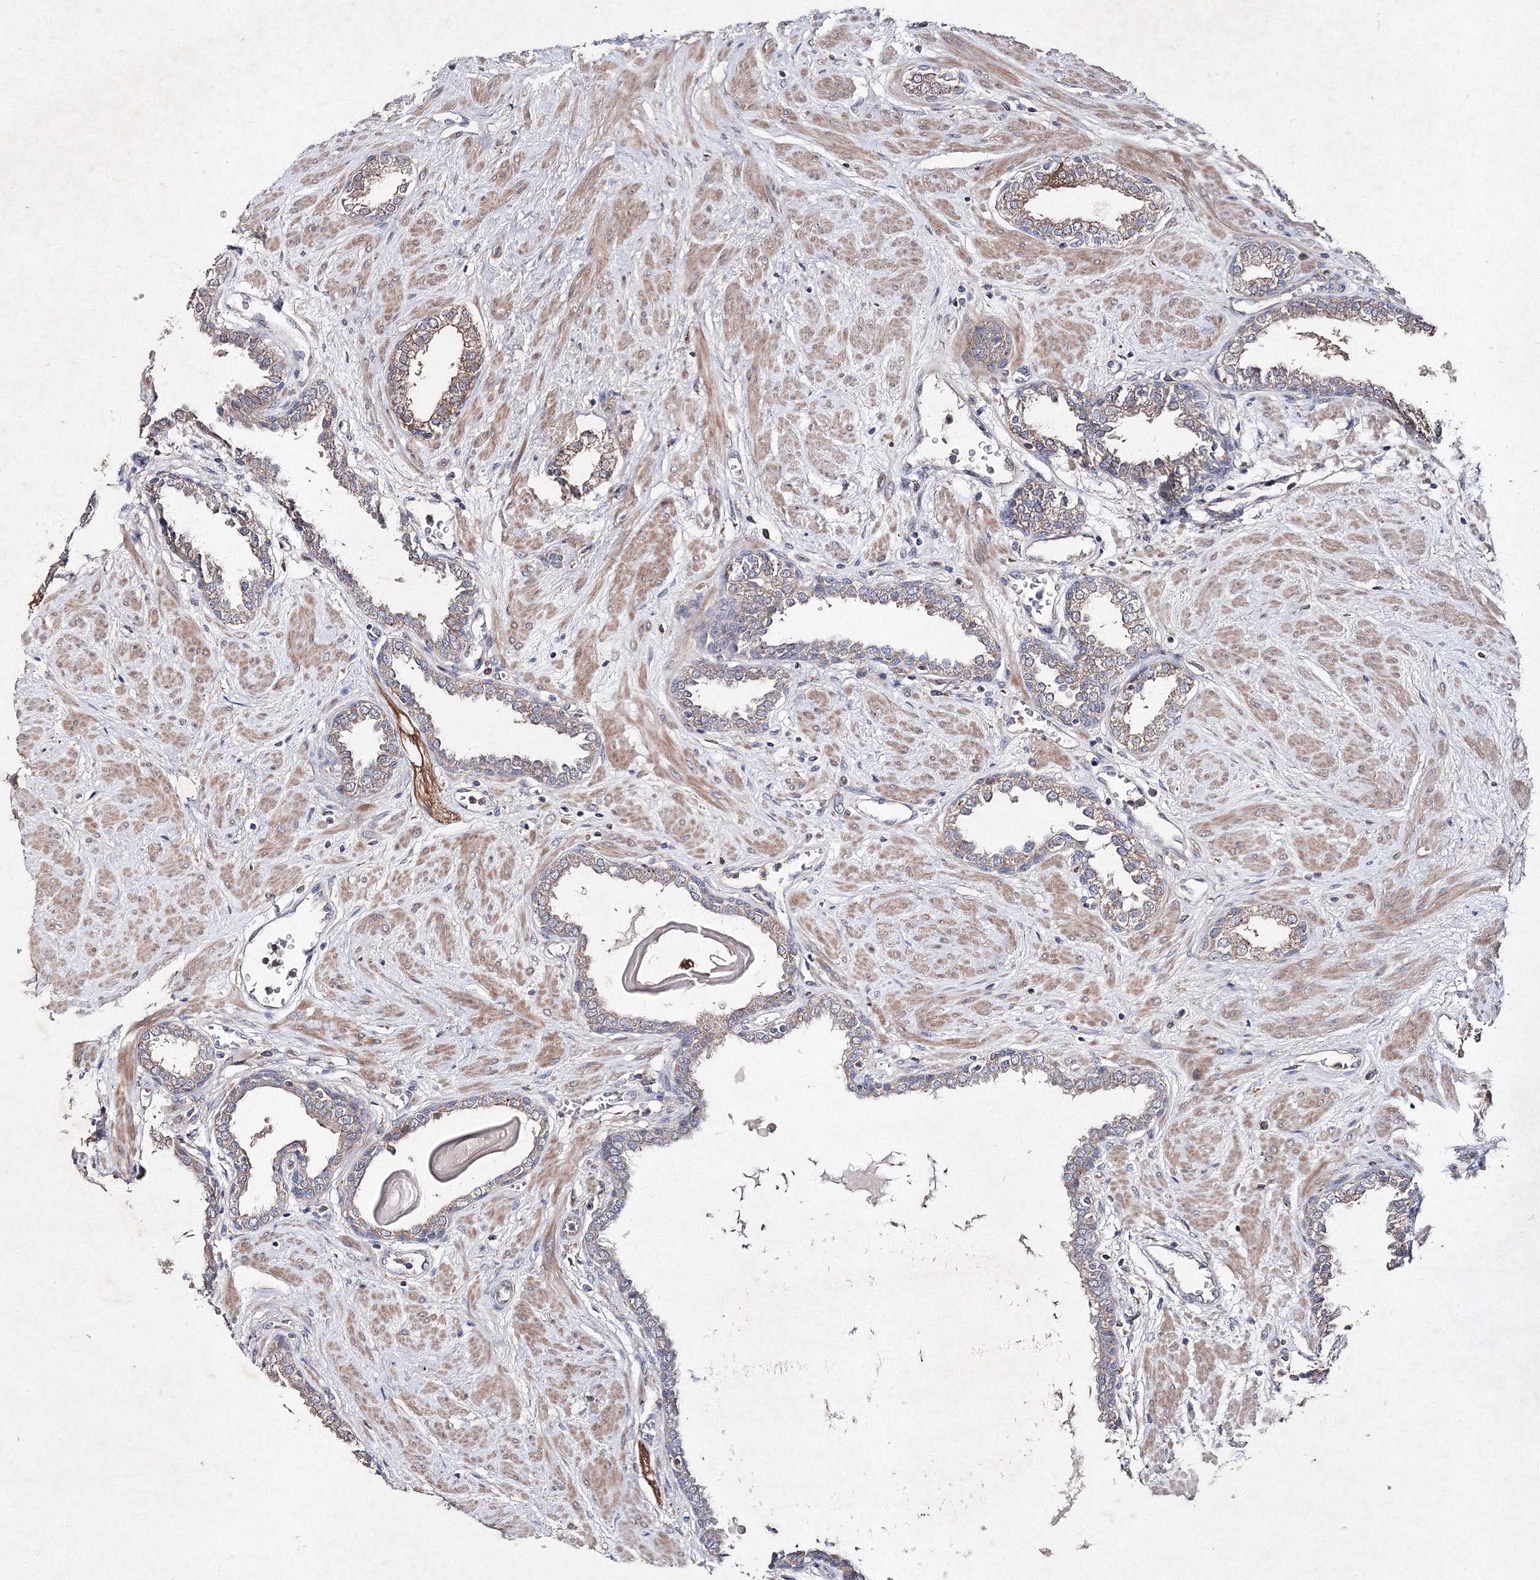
{"staining": {"intensity": "moderate", "quantity": ">75%", "location": "cytoplasmic/membranous"}, "tissue": "prostate", "cell_type": "Glandular cells", "image_type": "normal", "snomed": [{"axis": "morphology", "description": "Normal tissue, NOS"}, {"axis": "topography", "description": "Prostate"}], "caption": "Protein staining of benign prostate reveals moderate cytoplasmic/membranous staining in about >75% of glandular cells.", "gene": "GFM1", "patient": {"sex": "male", "age": 51}}